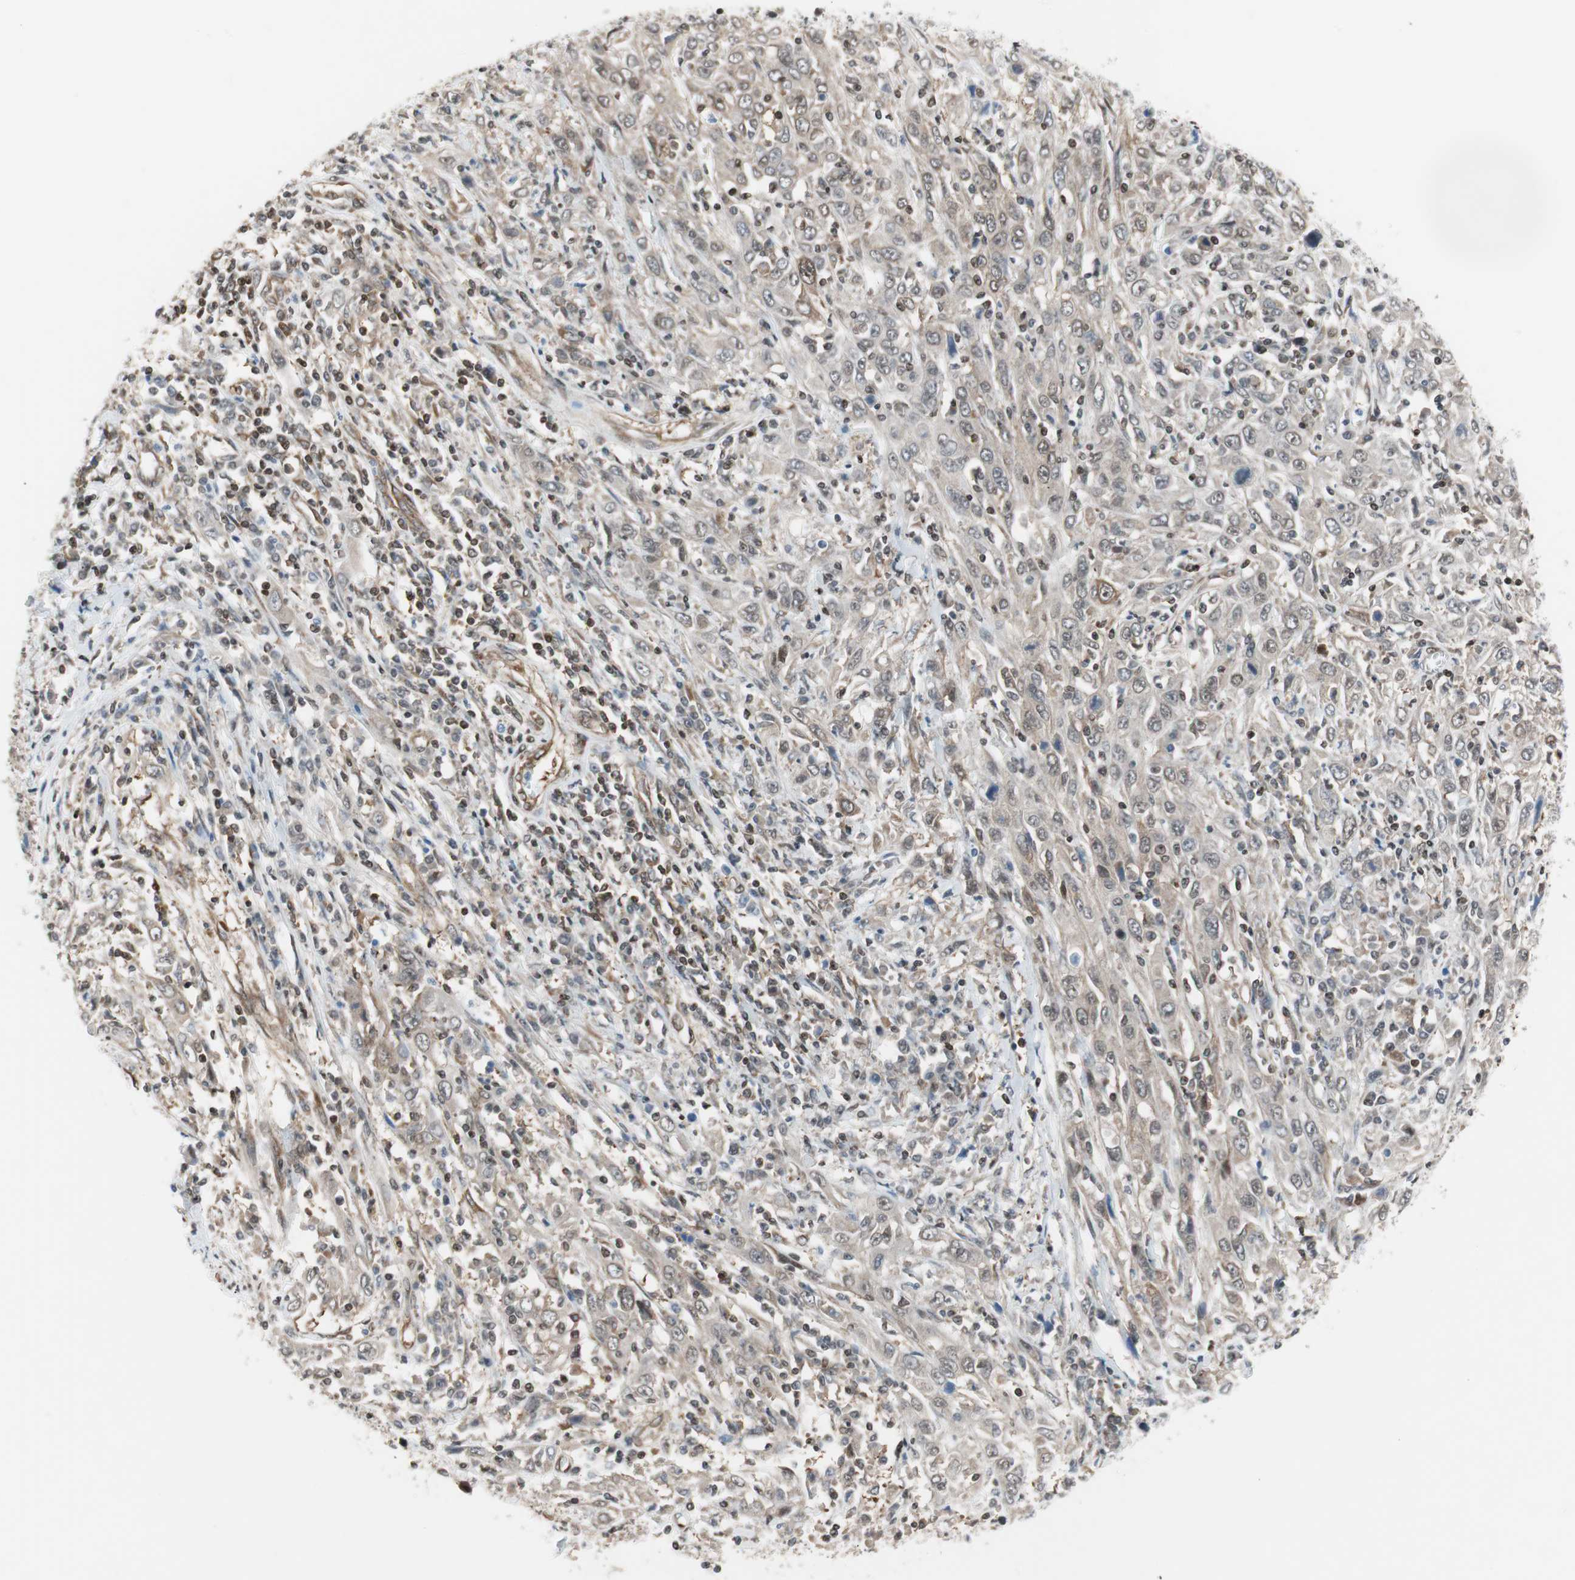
{"staining": {"intensity": "weak", "quantity": "<25%", "location": "cytoplasmic/membranous"}, "tissue": "cervical cancer", "cell_type": "Tumor cells", "image_type": "cancer", "snomed": [{"axis": "morphology", "description": "Squamous cell carcinoma, NOS"}, {"axis": "topography", "description": "Cervix"}], "caption": "There is no significant positivity in tumor cells of cervical squamous cell carcinoma.", "gene": "ZNF512B", "patient": {"sex": "female", "age": 46}}